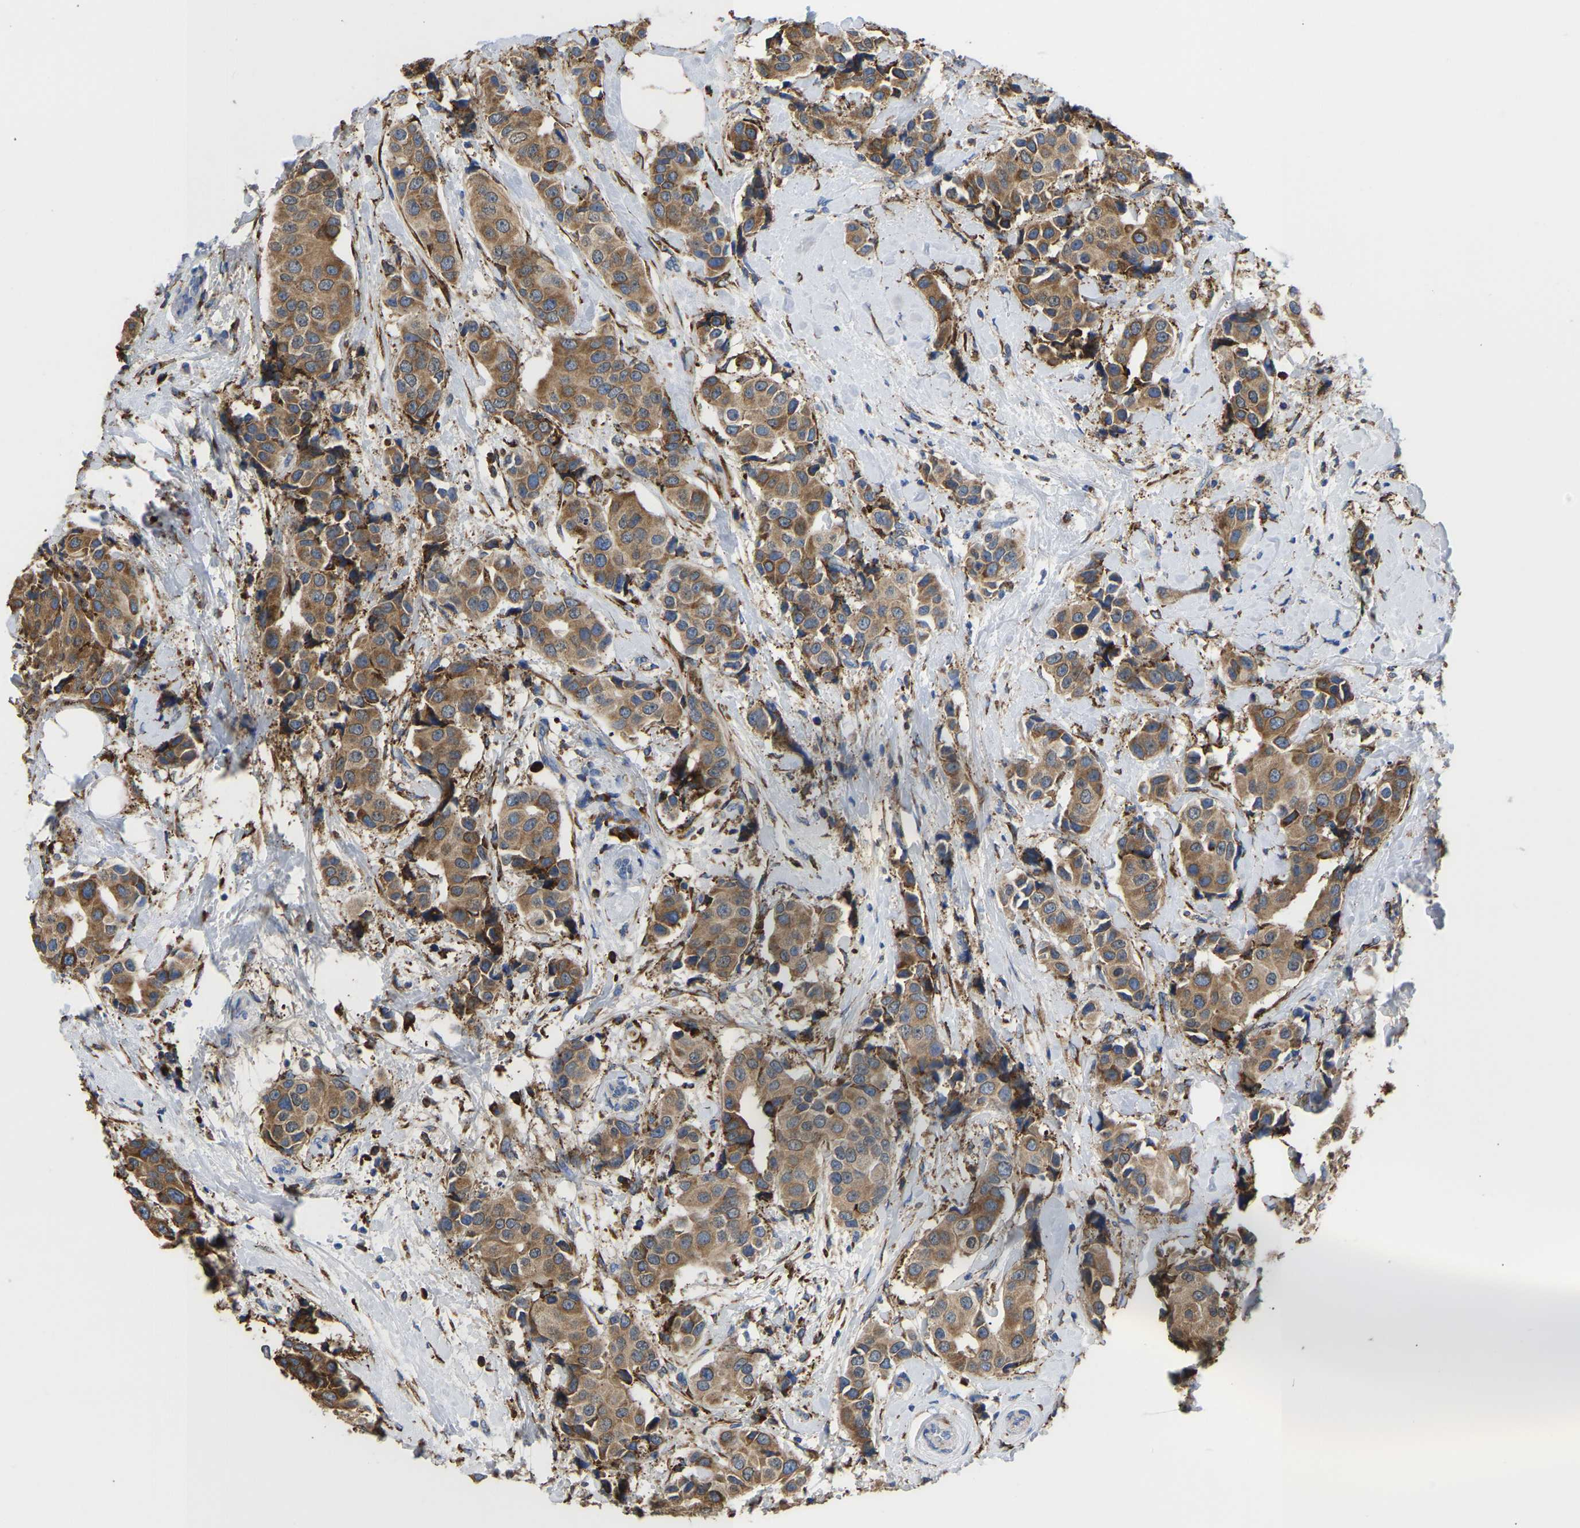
{"staining": {"intensity": "moderate", "quantity": ">75%", "location": "cytoplasmic/membranous"}, "tissue": "breast cancer", "cell_type": "Tumor cells", "image_type": "cancer", "snomed": [{"axis": "morphology", "description": "Normal tissue, NOS"}, {"axis": "morphology", "description": "Duct carcinoma"}, {"axis": "topography", "description": "Breast"}], "caption": "An immunohistochemistry (IHC) micrograph of tumor tissue is shown. Protein staining in brown shows moderate cytoplasmic/membranous positivity in intraductal carcinoma (breast) within tumor cells. The staining is performed using DAB (3,3'-diaminobenzidine) brown chromogen to label protein expression. The nuclei are counter-stained blue using hematoxylin.", "gene": "P4HB", "patient": {"sex": "female", "age": 39}}